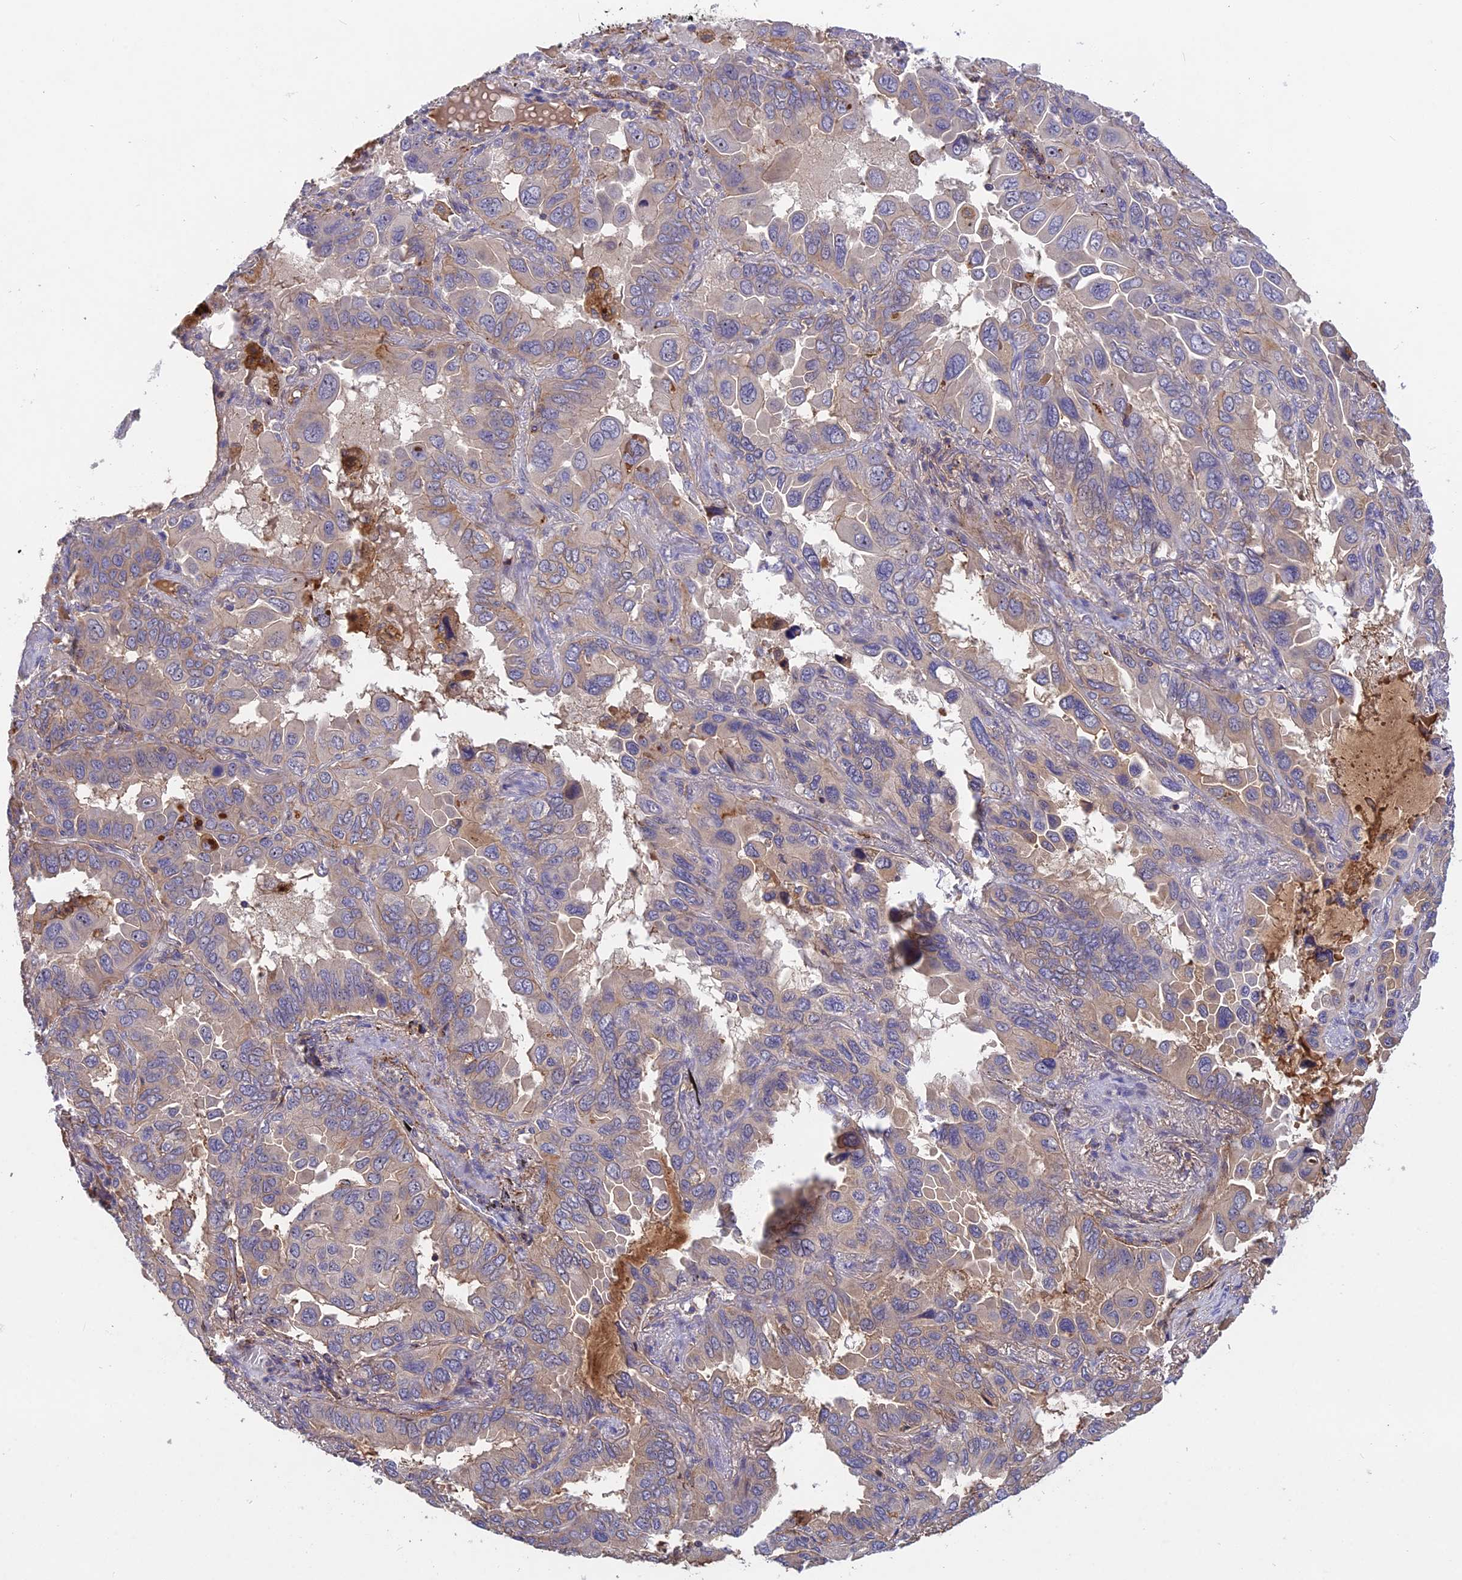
{"staining": {"intensity": "weak", "quantity": "<25%", "location": "cytoplasmic/membranous"}, "tissue": "lung cancer", "cell_type": "Tumor cells", "image_type": "cancer", "snomed": [{"axis": "morphology", "description": "Adenocarcinoma, NOS"}, {"axis": "topography", "description": "Lung"}], "caption": "IHC image of neoplastic tissue: human lung cancer (adenocarcinoma) stained with DAB (3,3'-diaminobenzidine) reveals no significant protein expression in tumor cells. (Brightfield microscopy of DAB immunohistochemistry (IHC) at high magnification).", "gene": "ADO", "patient": {"sex": "male", "age": 64}}